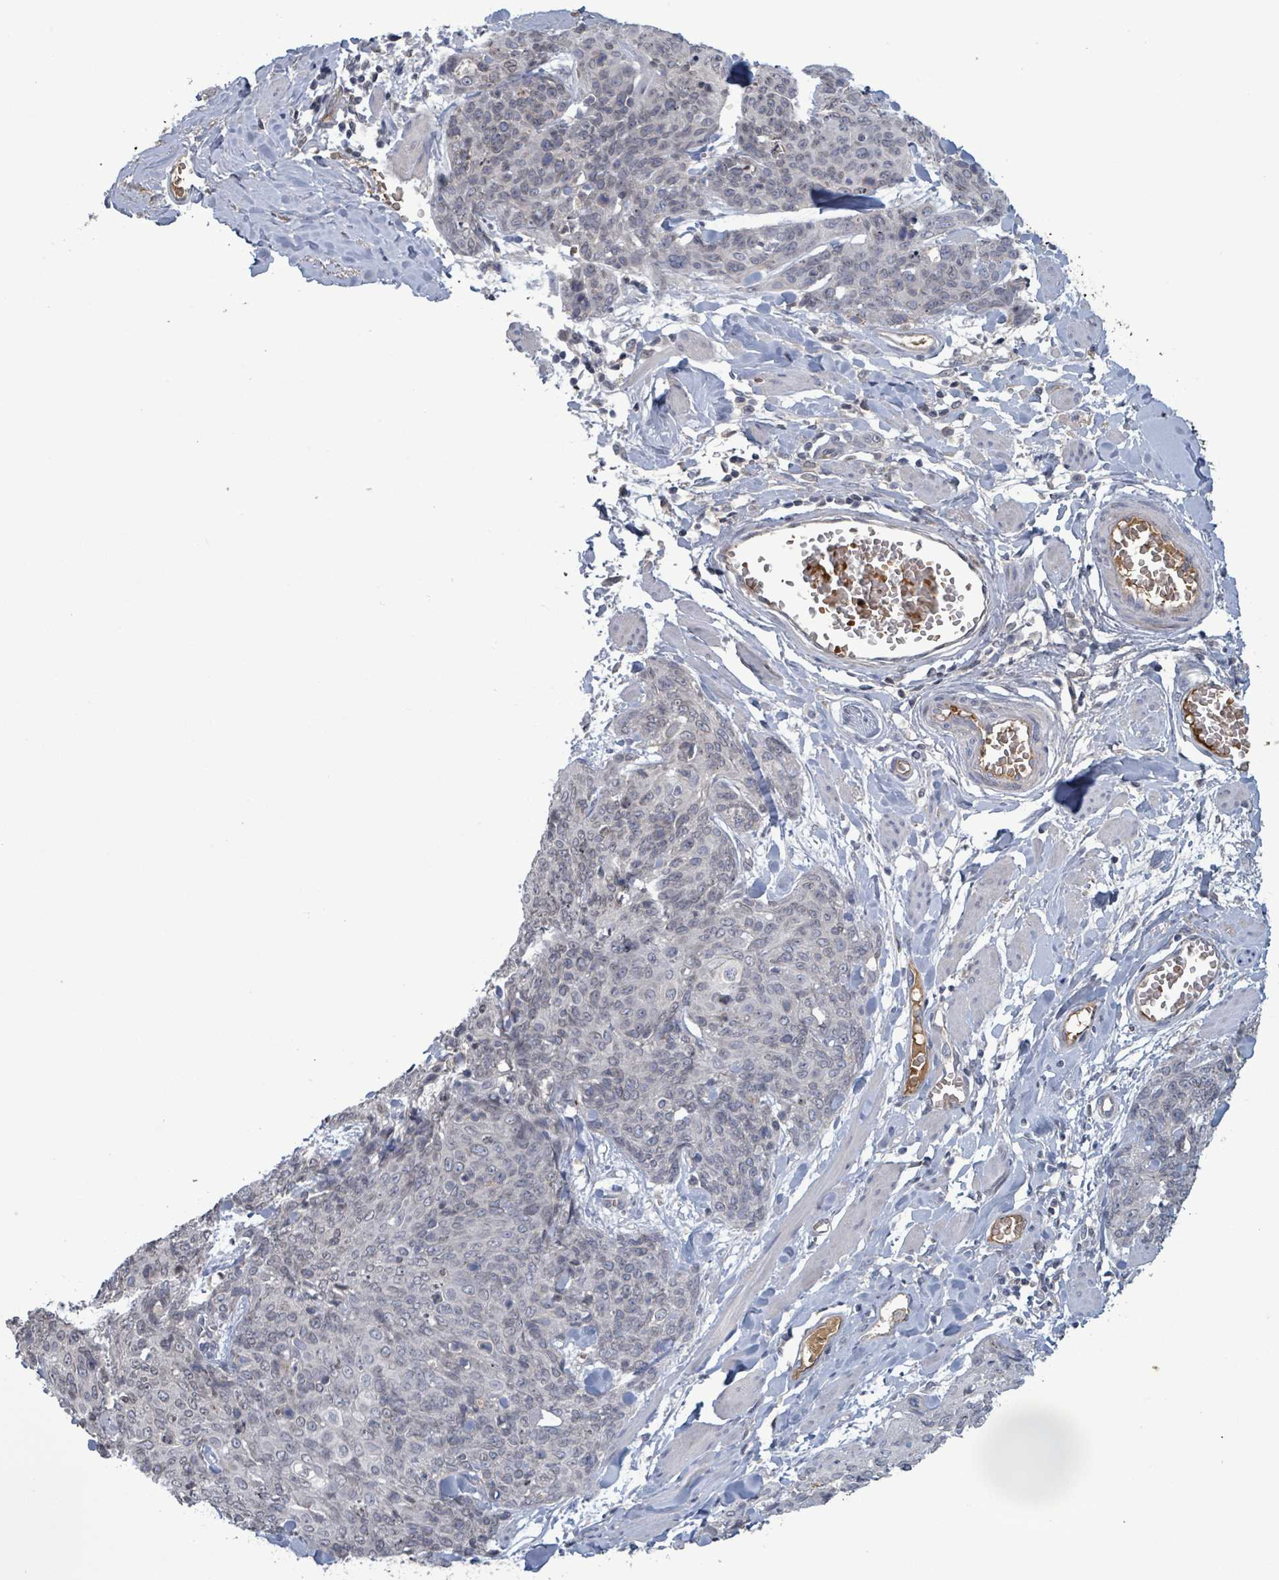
{"staining": {"intensity": "negative", "quantity": "none", "location": "none"}, "tissue": "skin cancer", "cell_type": "Tumor cells", "image_type": "cancer", "snomed": [{"axis": "morphology", "description": "Squamous cell carcinoma, NOS"}, {"axis": "topography", "description": "Skin"}, {"axis": "topography", "description": "Vulva"}], "caption": "Skin cancer was stained to show a protein in brown. There is no significant positivity in tumor cells. Nuclei are stained in blue.", "gene": "GRM8", "patient": {"sex": "female", "age": 85}}